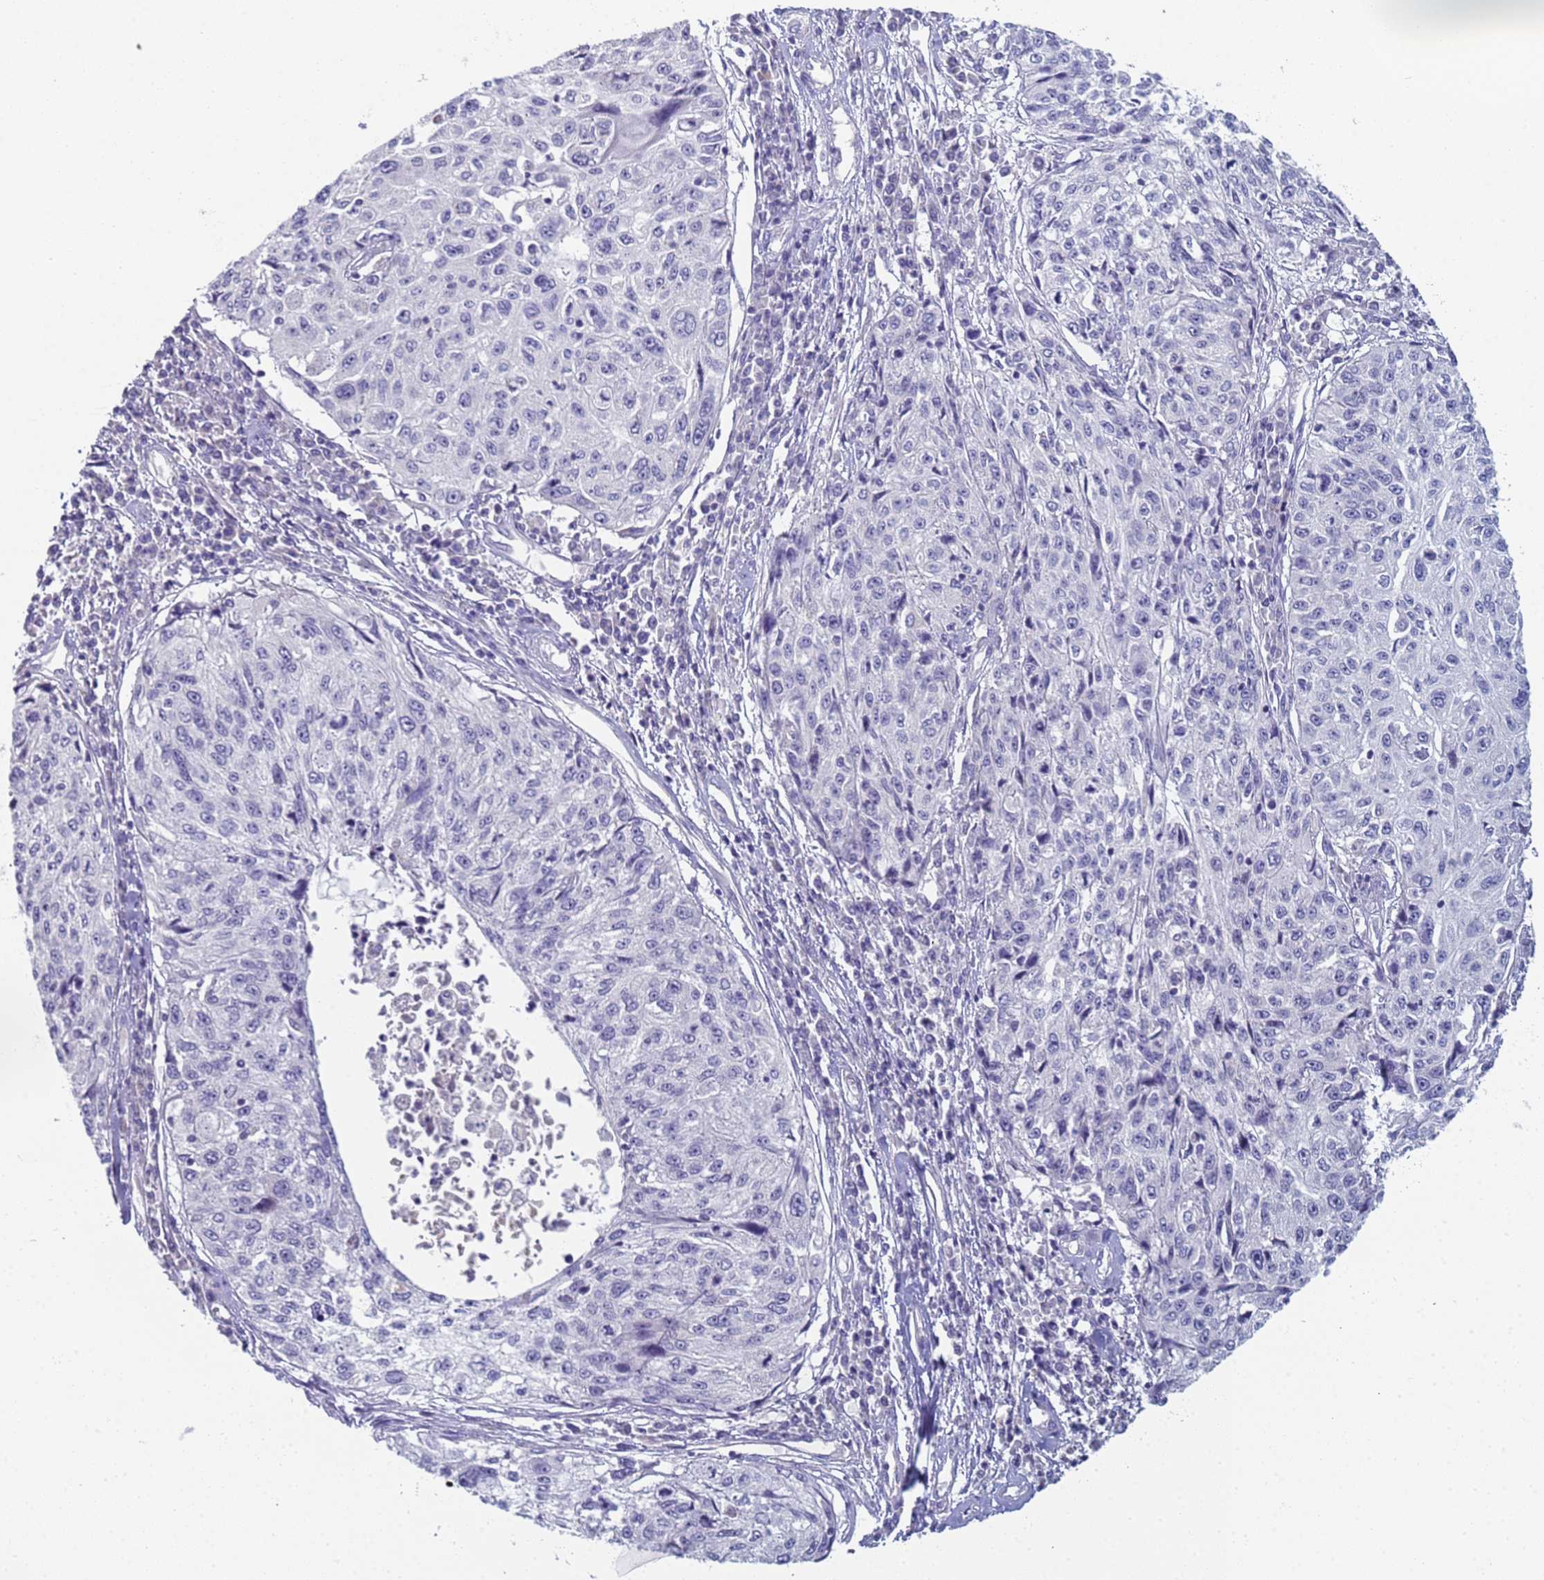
{"staining": {"intensity": "negative", "quantity": "none", "location": "none"}, "tissue": "cervical cancer", "cell_type": "Tumor cells", "image_type": "cancer", "snomed": [{"axis": "morphology", "description": "Squamous cell carcinoma, NOS"}, {"axis": "topography", "description": "Cervix"}], "caption": "Human cervical cancer (squamous cell carcinoma) stained for a protein using immunohistochemistry shows no positivity in tumor cells.", "gene": "CR1", "patient": {"sex": "female", "age": 57}}